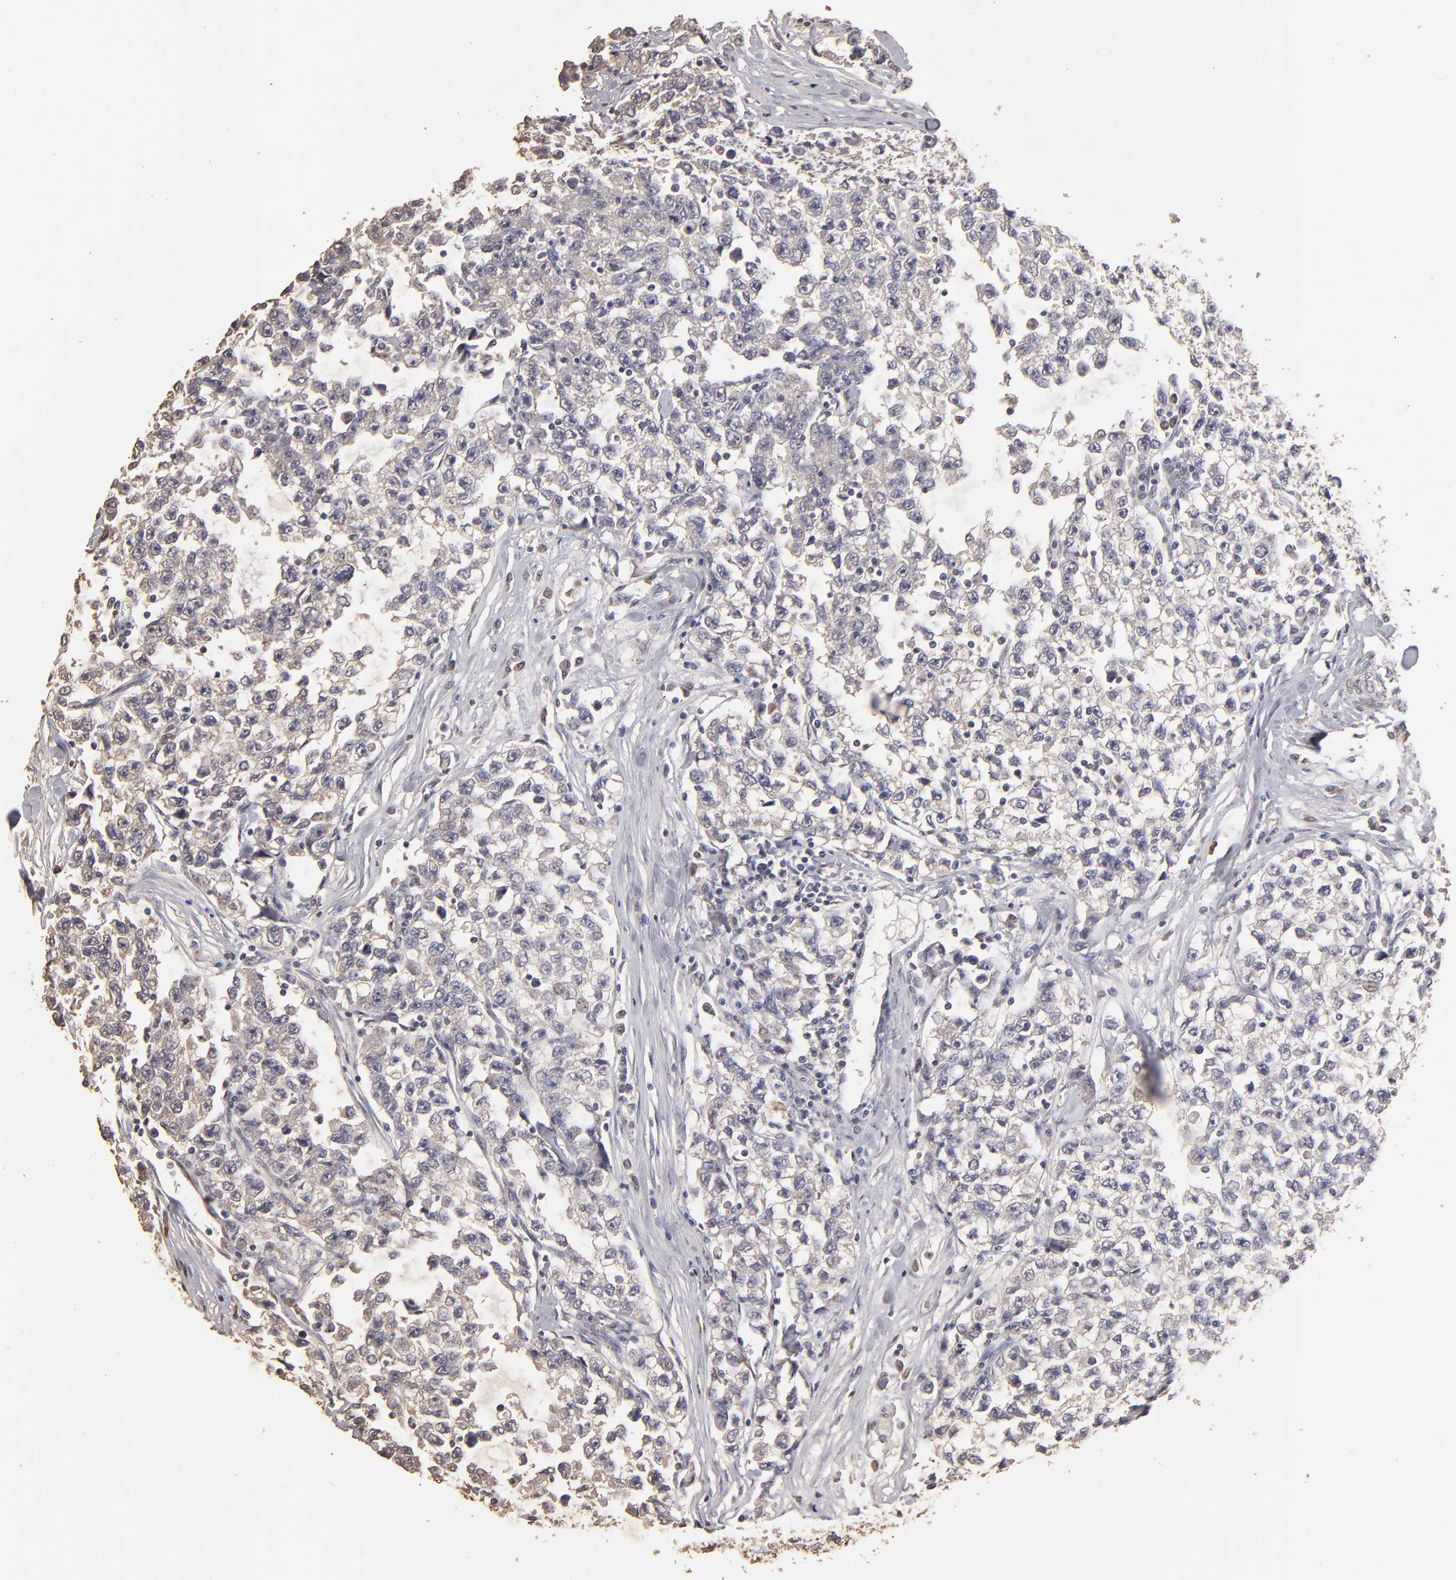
{"staining": {"intensity": "negative", "quantity": "none", "location": "none"}, "tissue": "testis cancer", "cell_type": "Tumor cells", "image_type": "cancer", "snomed": [{"axis": "morphology", "description": "Seminoma, NOS"}, {"axis": "morphology", "description": "Carcinoma, Embryonal, NOS"}, {"axis": "topography", "description": "Testis"}], "caption": "Tumor cells show no significant protein expression in testis seminoma.", "gene": "OPHN1", "patient": {"sex": "male", "age": 30}}